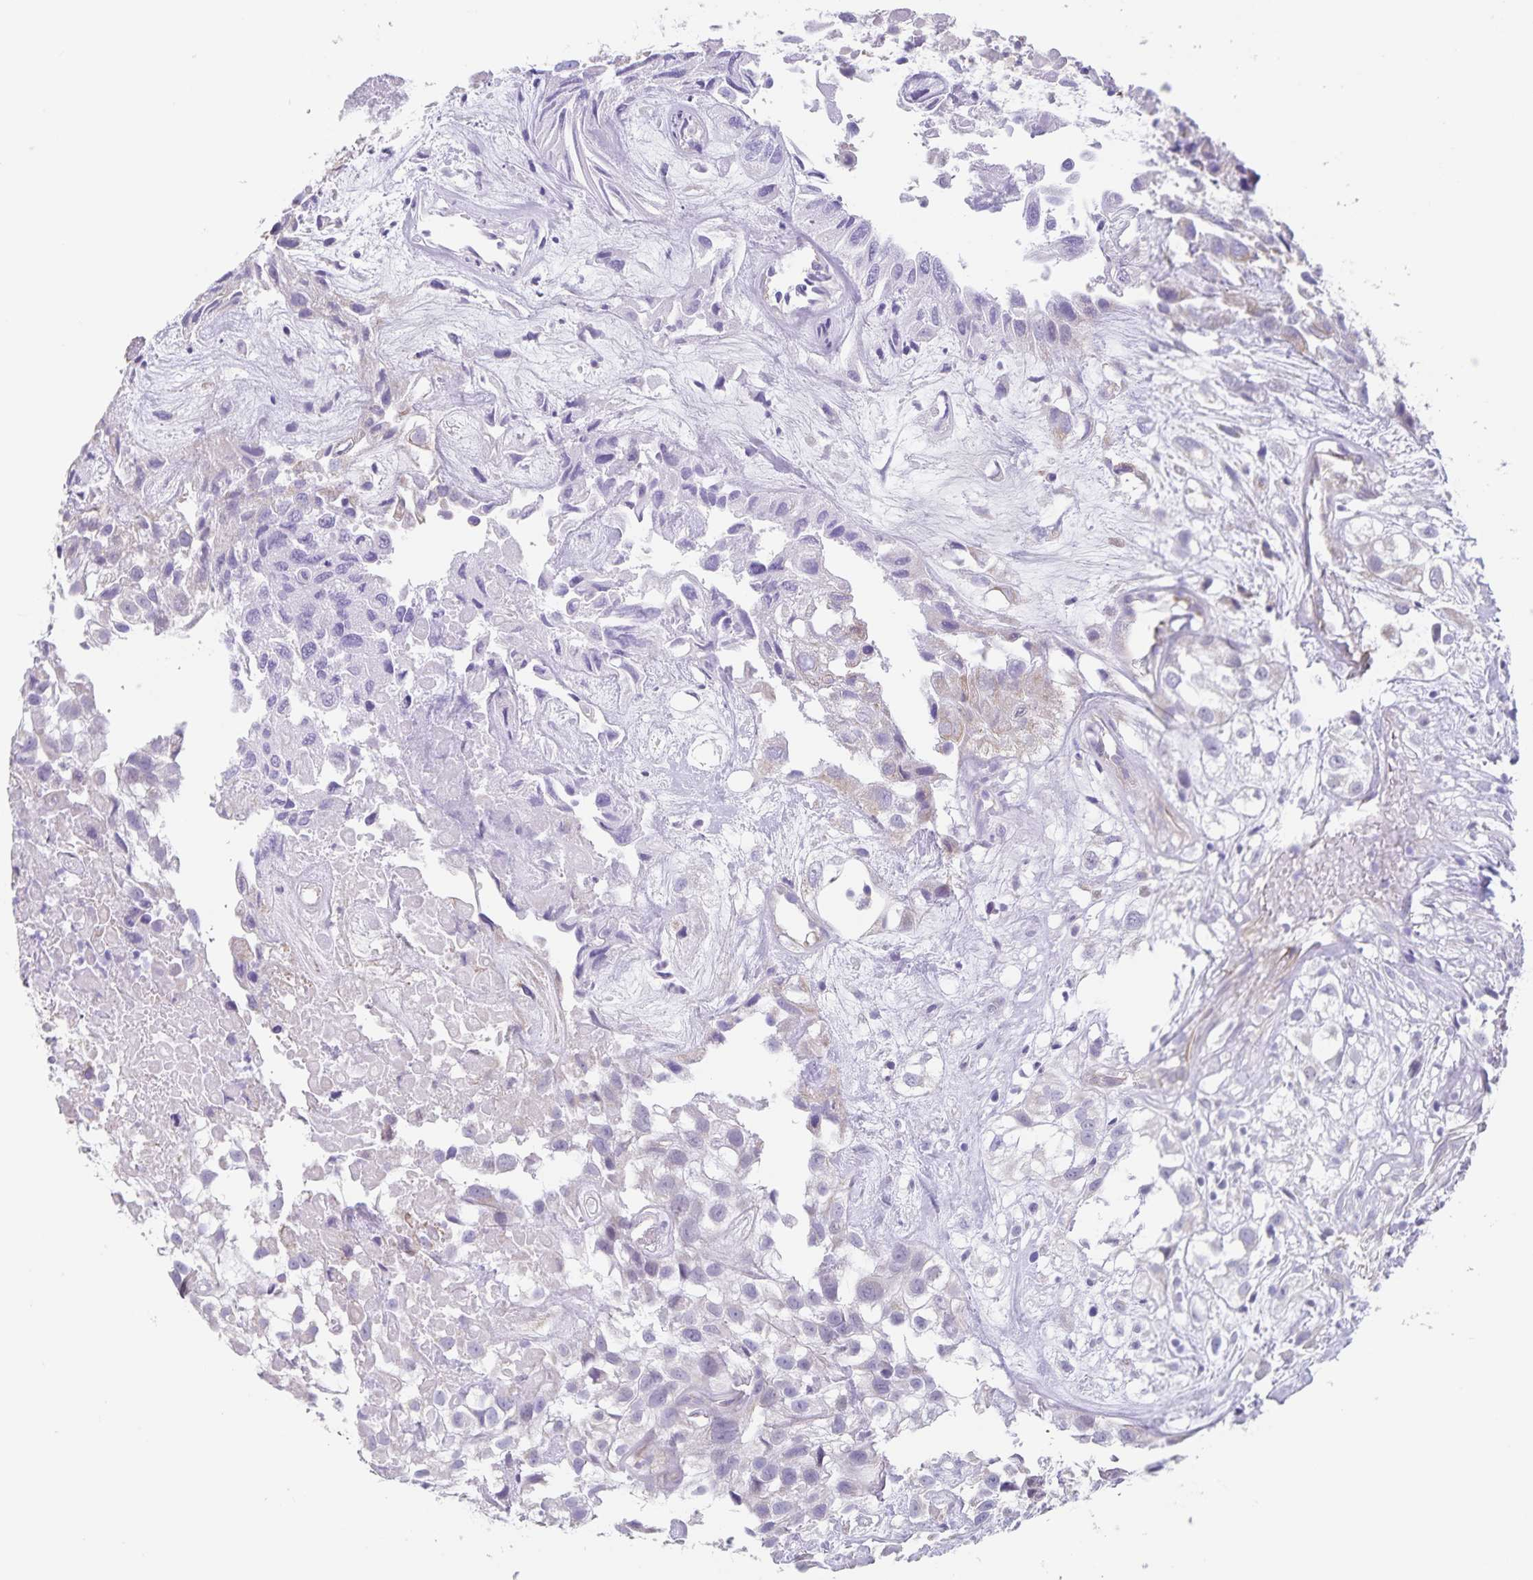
{"staining": {"intensity": "negative", "quantity": "none", "location": "none"}, "tissue": "urothelial cancer", "cell_type": "Tumor cells", "image_type": "cancer", "snomed": [{"axis": "morphology", "description": "Urothelial carcinoma, High grade"}, {"axis": "topography", "description": "Urinary bladder"}], "caption": "Immunohistochemistry (IHC) of human high-grade urothelial carcinoma displays no expression in tumor cells.", "gene": "SYNM", "patient": {"sex": "male", "age": 56}}